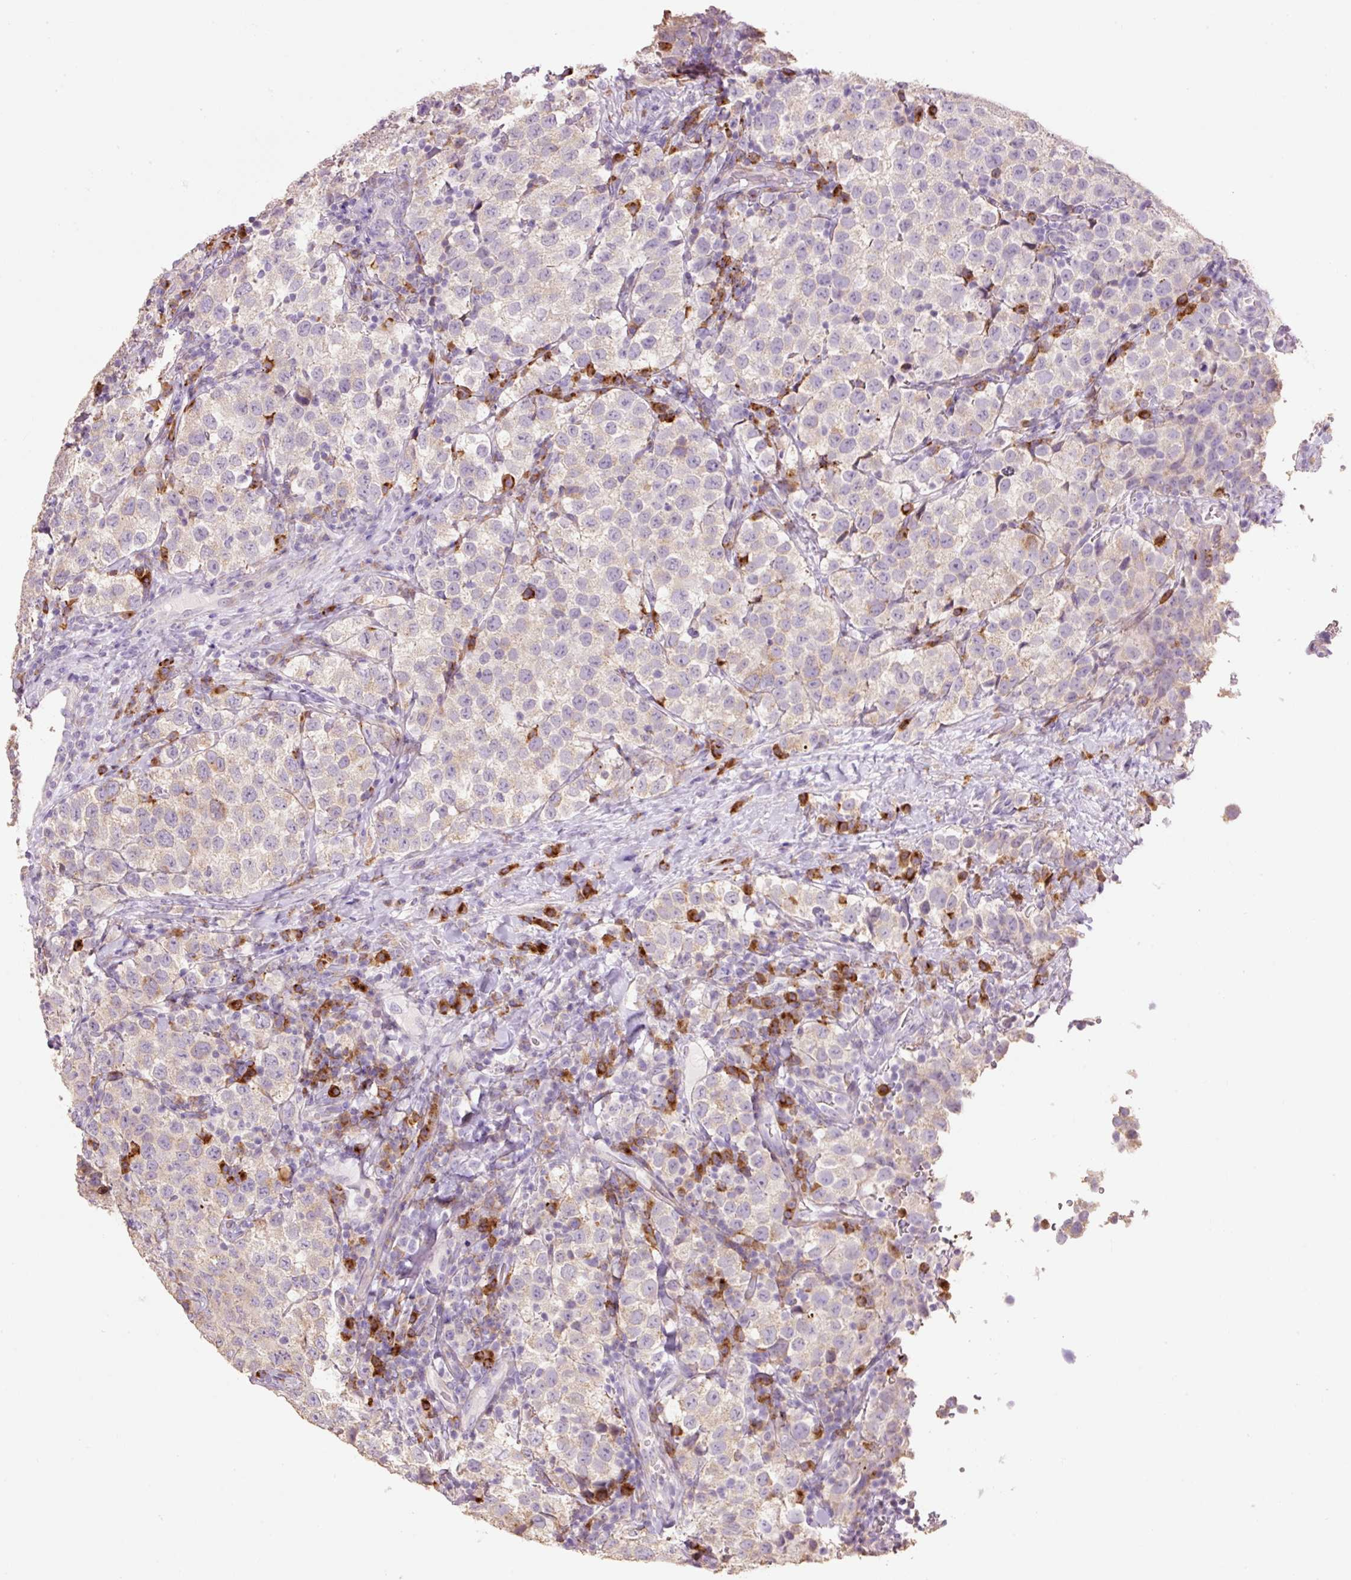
{"staining": {"intensity": "weak", "quantity": "25%-75%", "location": "cytoplasmic/membranous"}, "tissue": "testis cancer", "cell_type": "Tumor cells", "image_type": "cancer", "snomed": [{"axis": "morphology", "description": "Seminoma, NOS"}, {"axis": "topography", "description": "Testis"}], "caption": "This photomicrograph exhibits testis seminoma stained with IHC to label a protein in brown. The cytoplasmic/membranous of tumor cells show weak positivity for the protein. Nuclei are counter-stained blue.", "gene": "HAX1", "patient": {"sex": "male", "age": 34}}